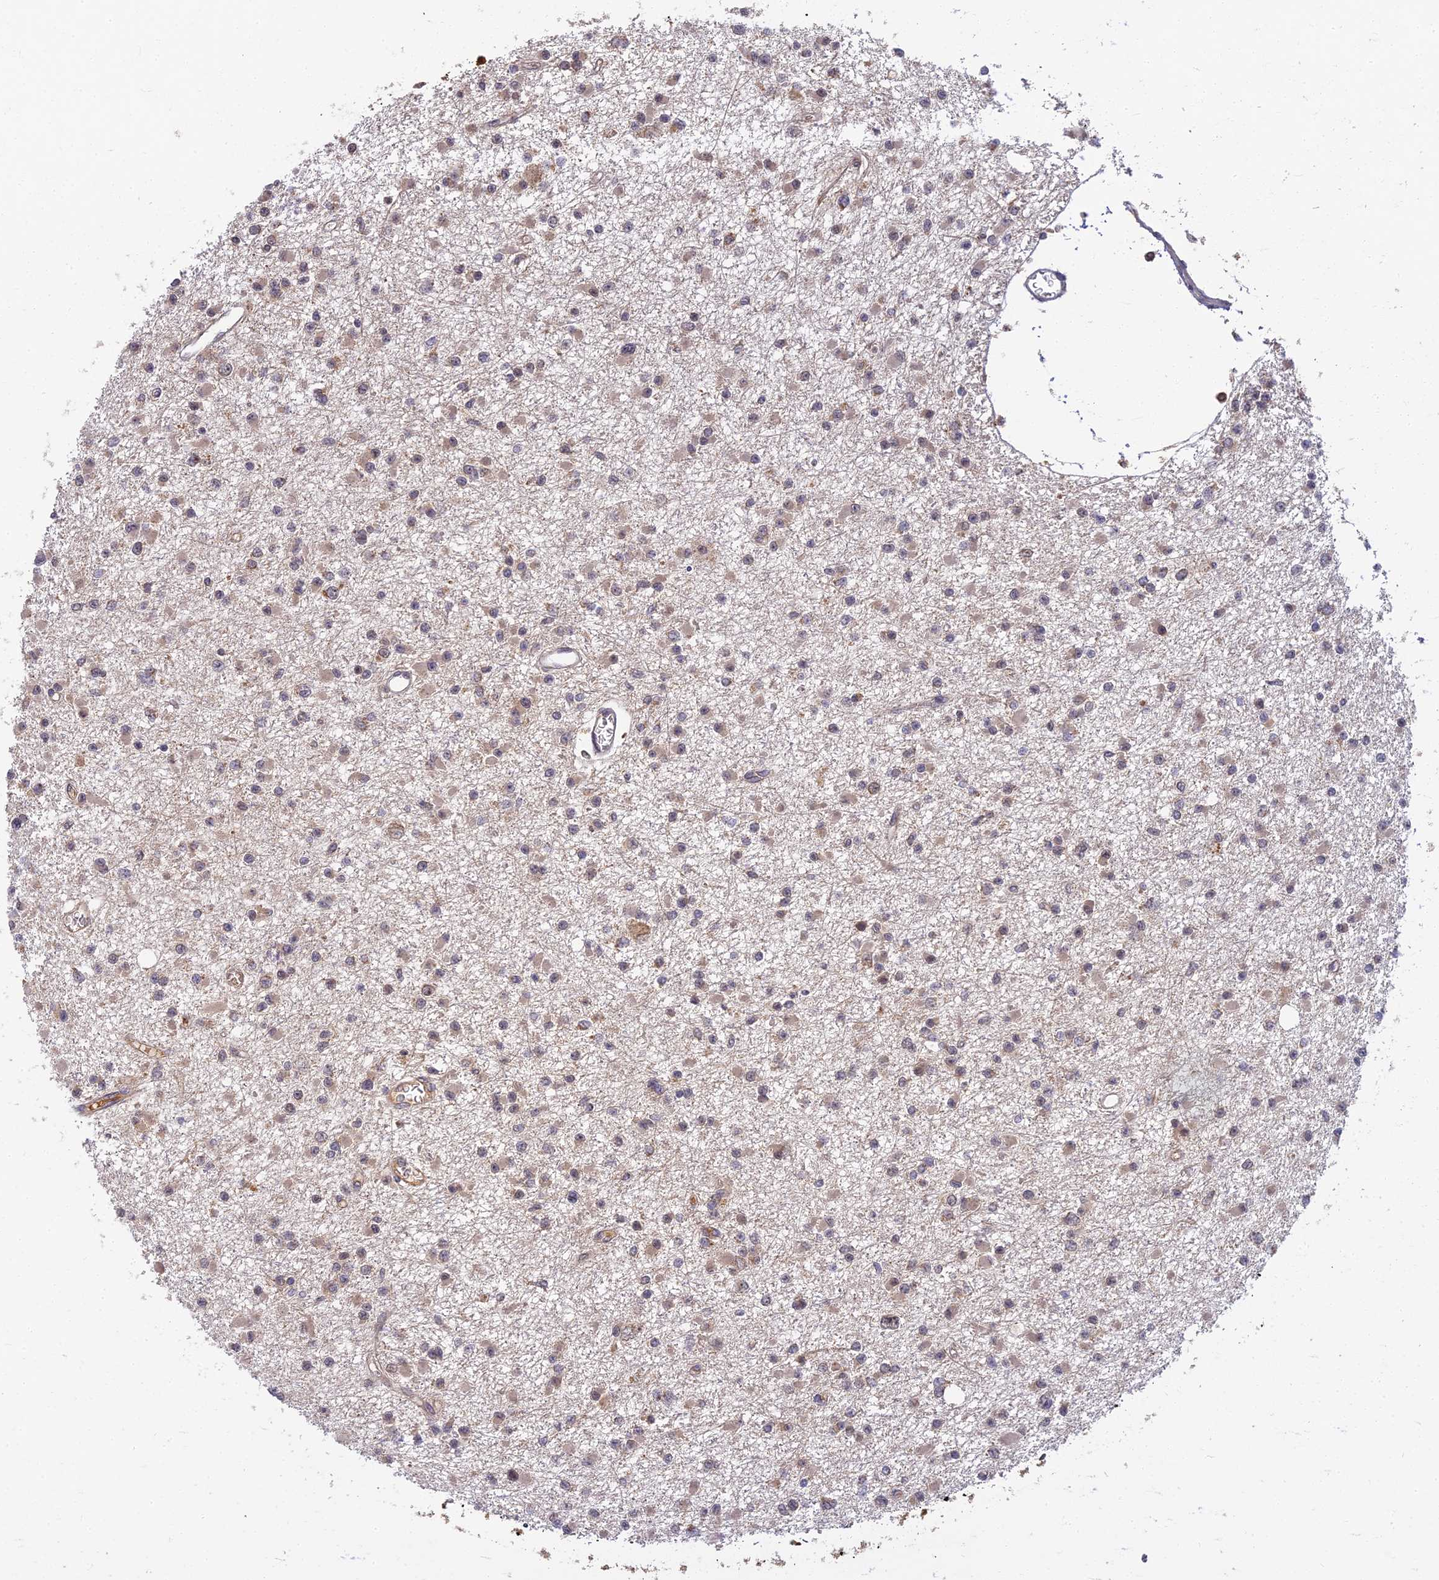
{"staining": {"intensity": "negative", "quantity": "none", "location": "none"}, "tissue": "glioma", "cell_type": "Tumor cells", "image_type": "cancer", "snomed": [{"axis": "morphology", "description": "Glioma, malignant, Low grade"}, {"axis": "topography", "description": "Brain"}], "caption": "The histopathology image shows no staining of tumor cells in glioma.", "gene": "RGL3", "patient": {"sex": "female", "age": 22}}